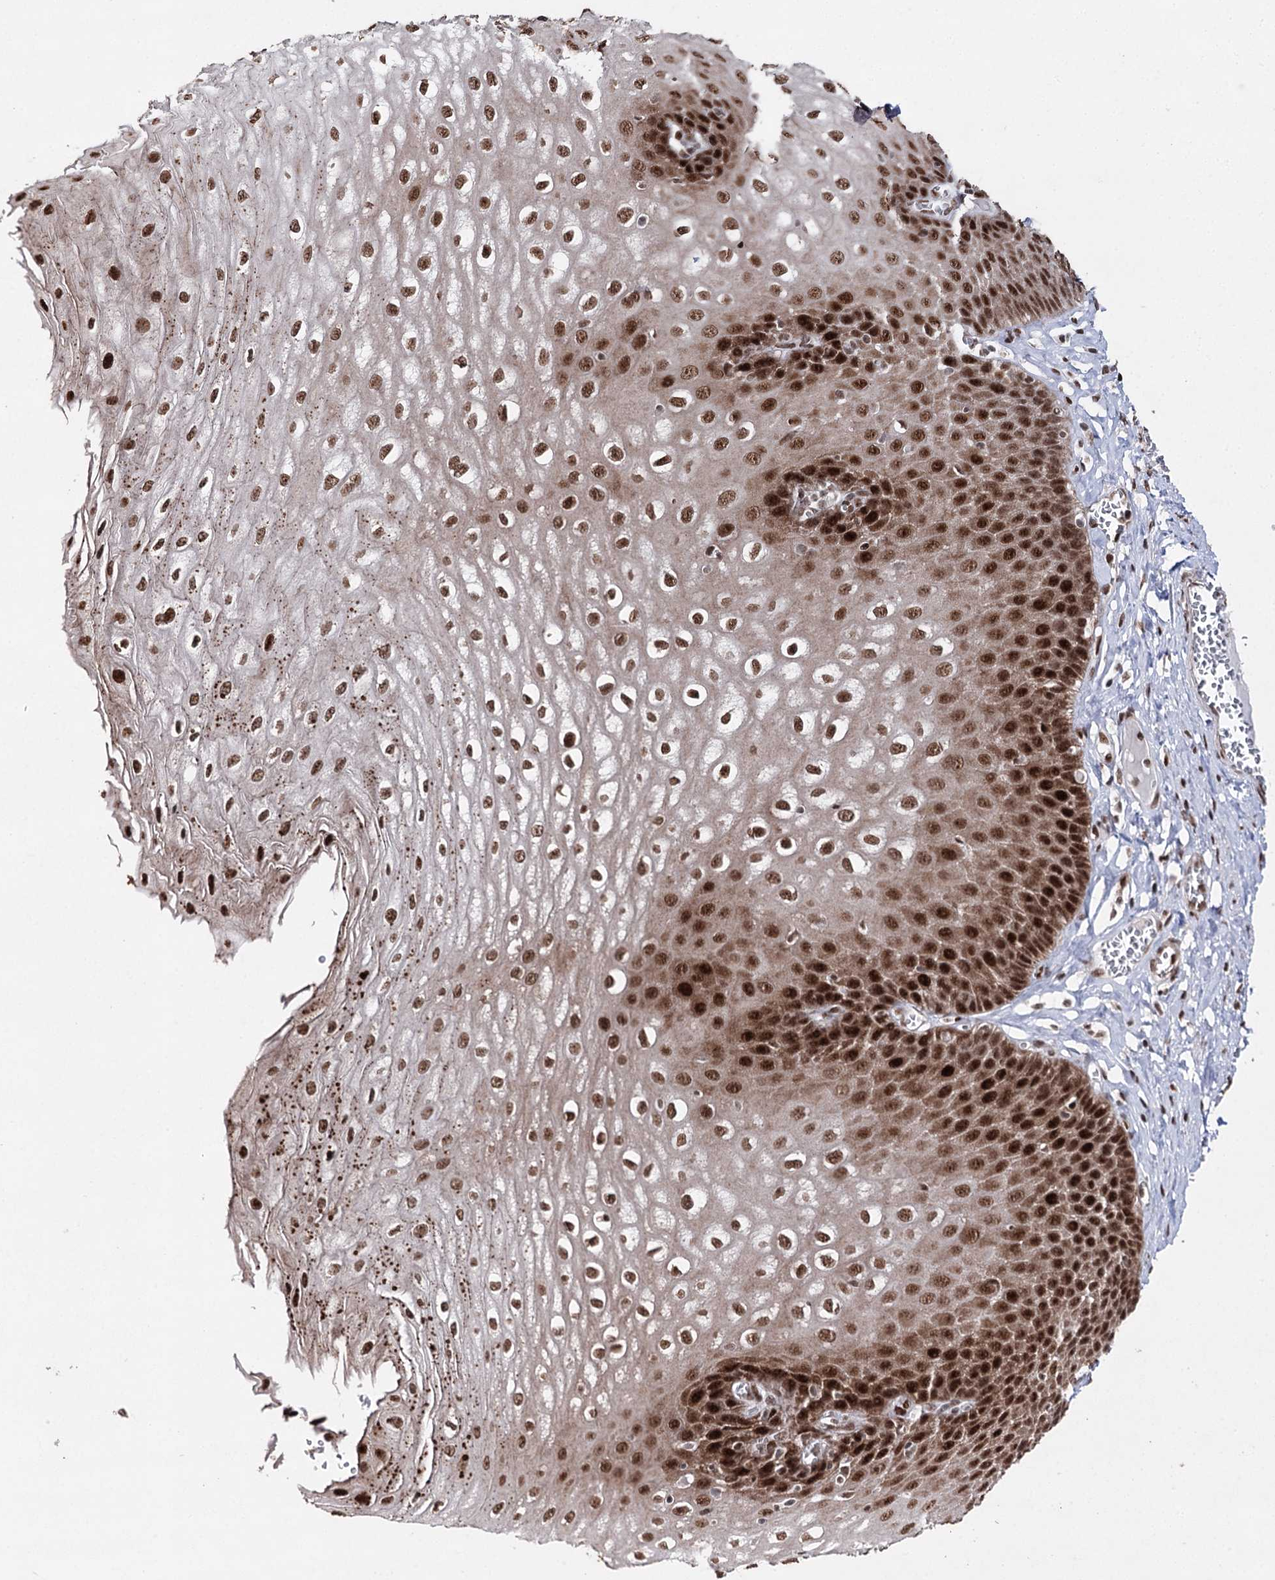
{"staining": {"intensity": "strong", "quantity": ">75%", "location": "nuclear"}, "tissue": "esophagus", "cell_type": "Squamous epithelial cells", "image_type": "normal", "snomed": [{"axis": "morphology", "description": "Normal tissue, NOS"}, {"axis": "topography", "description": "Esophagus"}], "caption": "DAB (3,3'-diaminobenzidine) immunohistochemical staining of unremarkable esophagus shows strong nuclear protein staining in about >75% of squamous epithelial cells. The staining was performed using DAB (3,3'-diaminobenzidine), with brown indicating positive protein expression. Nuclei are stained blue with hematoxylin.", "gene": "PDCD4", "patient": {"sex": "male", "age": 60}}